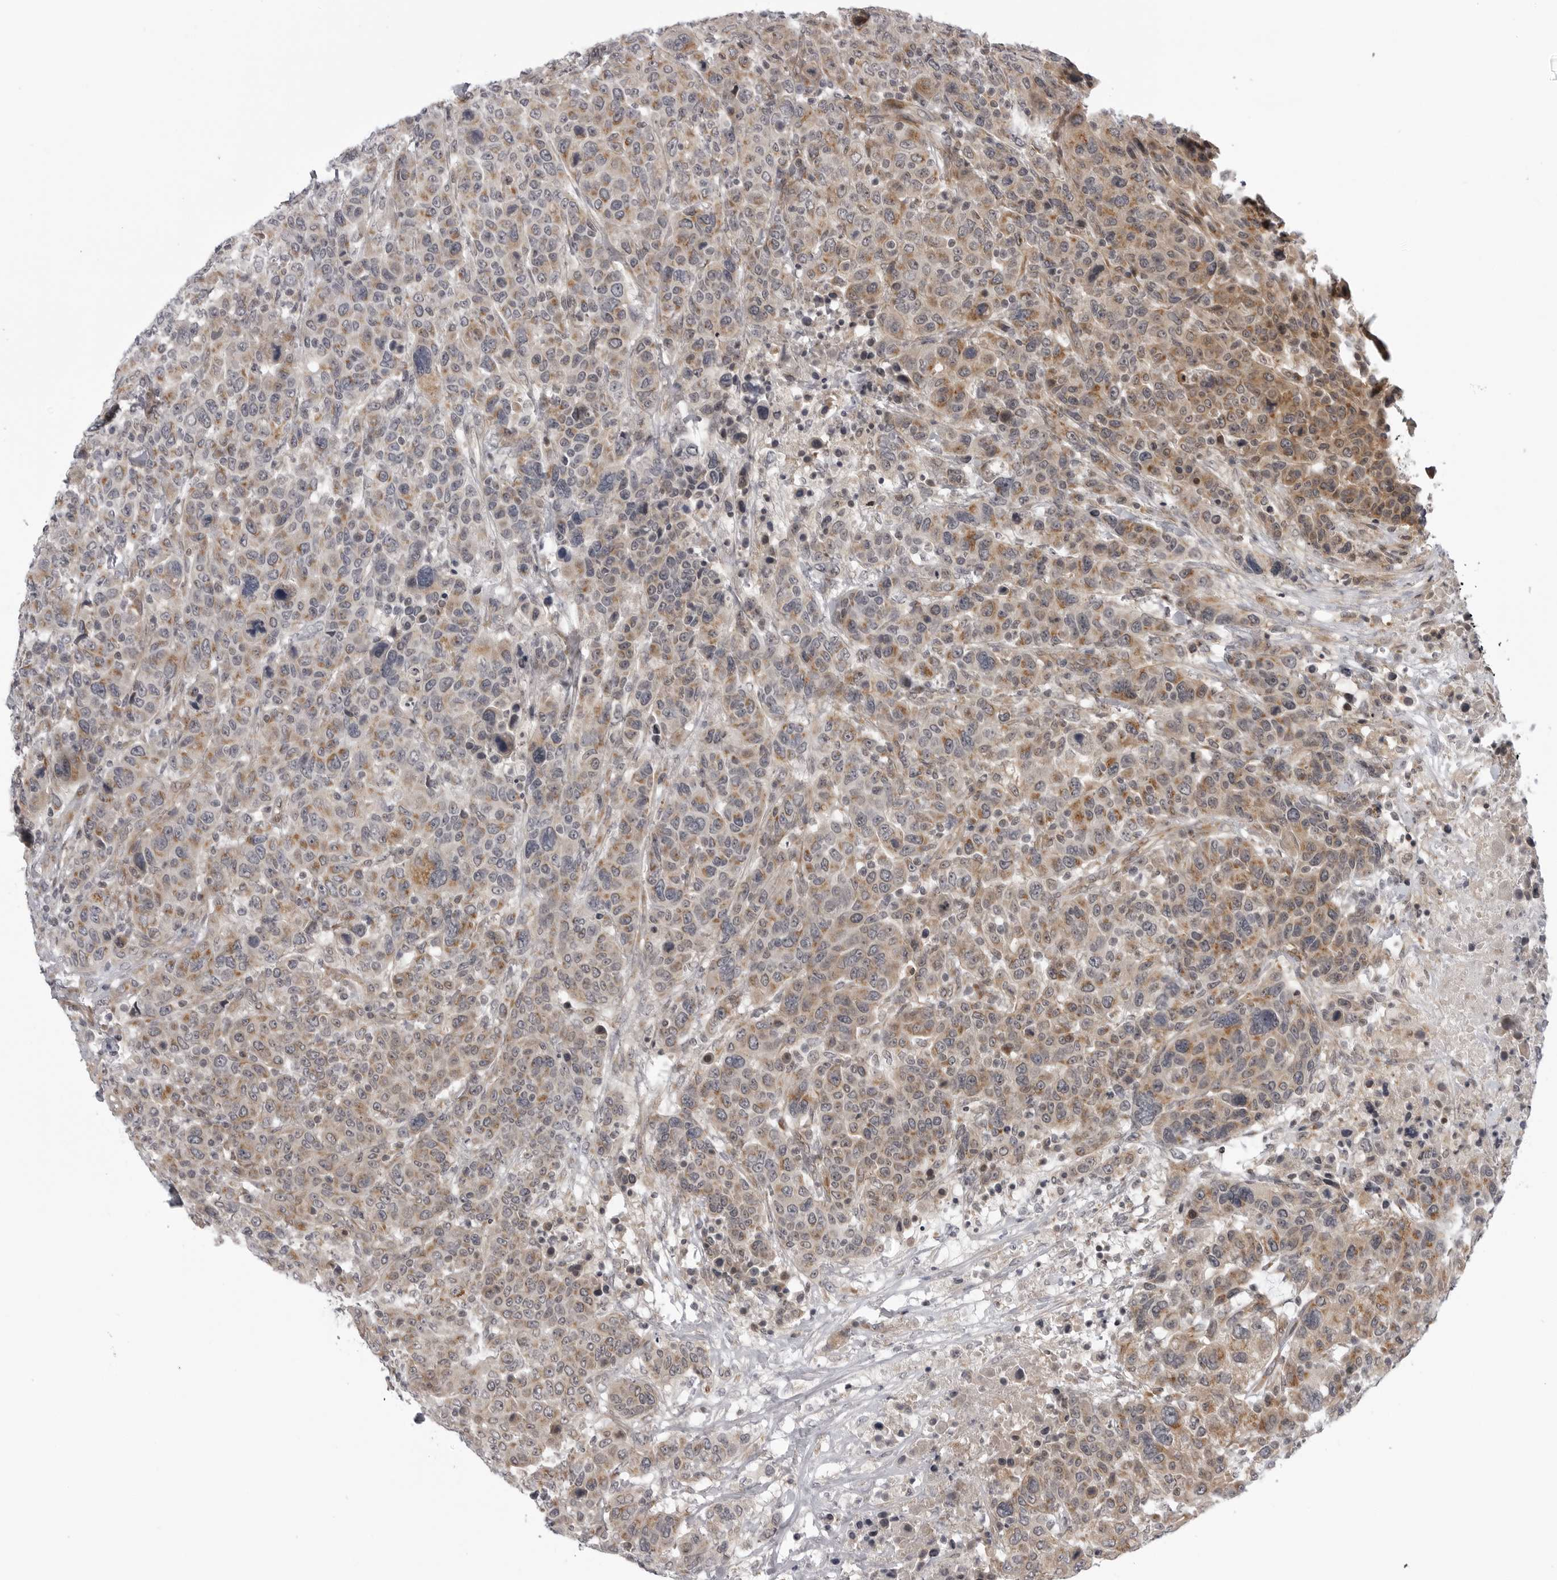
{"staining": {"intensity": "moderate", "quantity": ">75%", "location": "cytoplasmic/membranous"}, "tissue": "breast cancer", "cell_type": "Tumor cells", "image_type": "cancer", "snomed": [{"axis": "morphology", "description": "Duct carcinoma"}, {"axis": "topography", "description": "Breast"}], "caption": "Immunohistochemistry (IHC) photomicrograph of breast cancer stained for a protein (brown), which displays medium levels of moderate cytoplasmic/membranous staining in approximately >75% of tumor cells.", "gene": "LRRC45", "patient": {"sex": "female", "age": 37}}